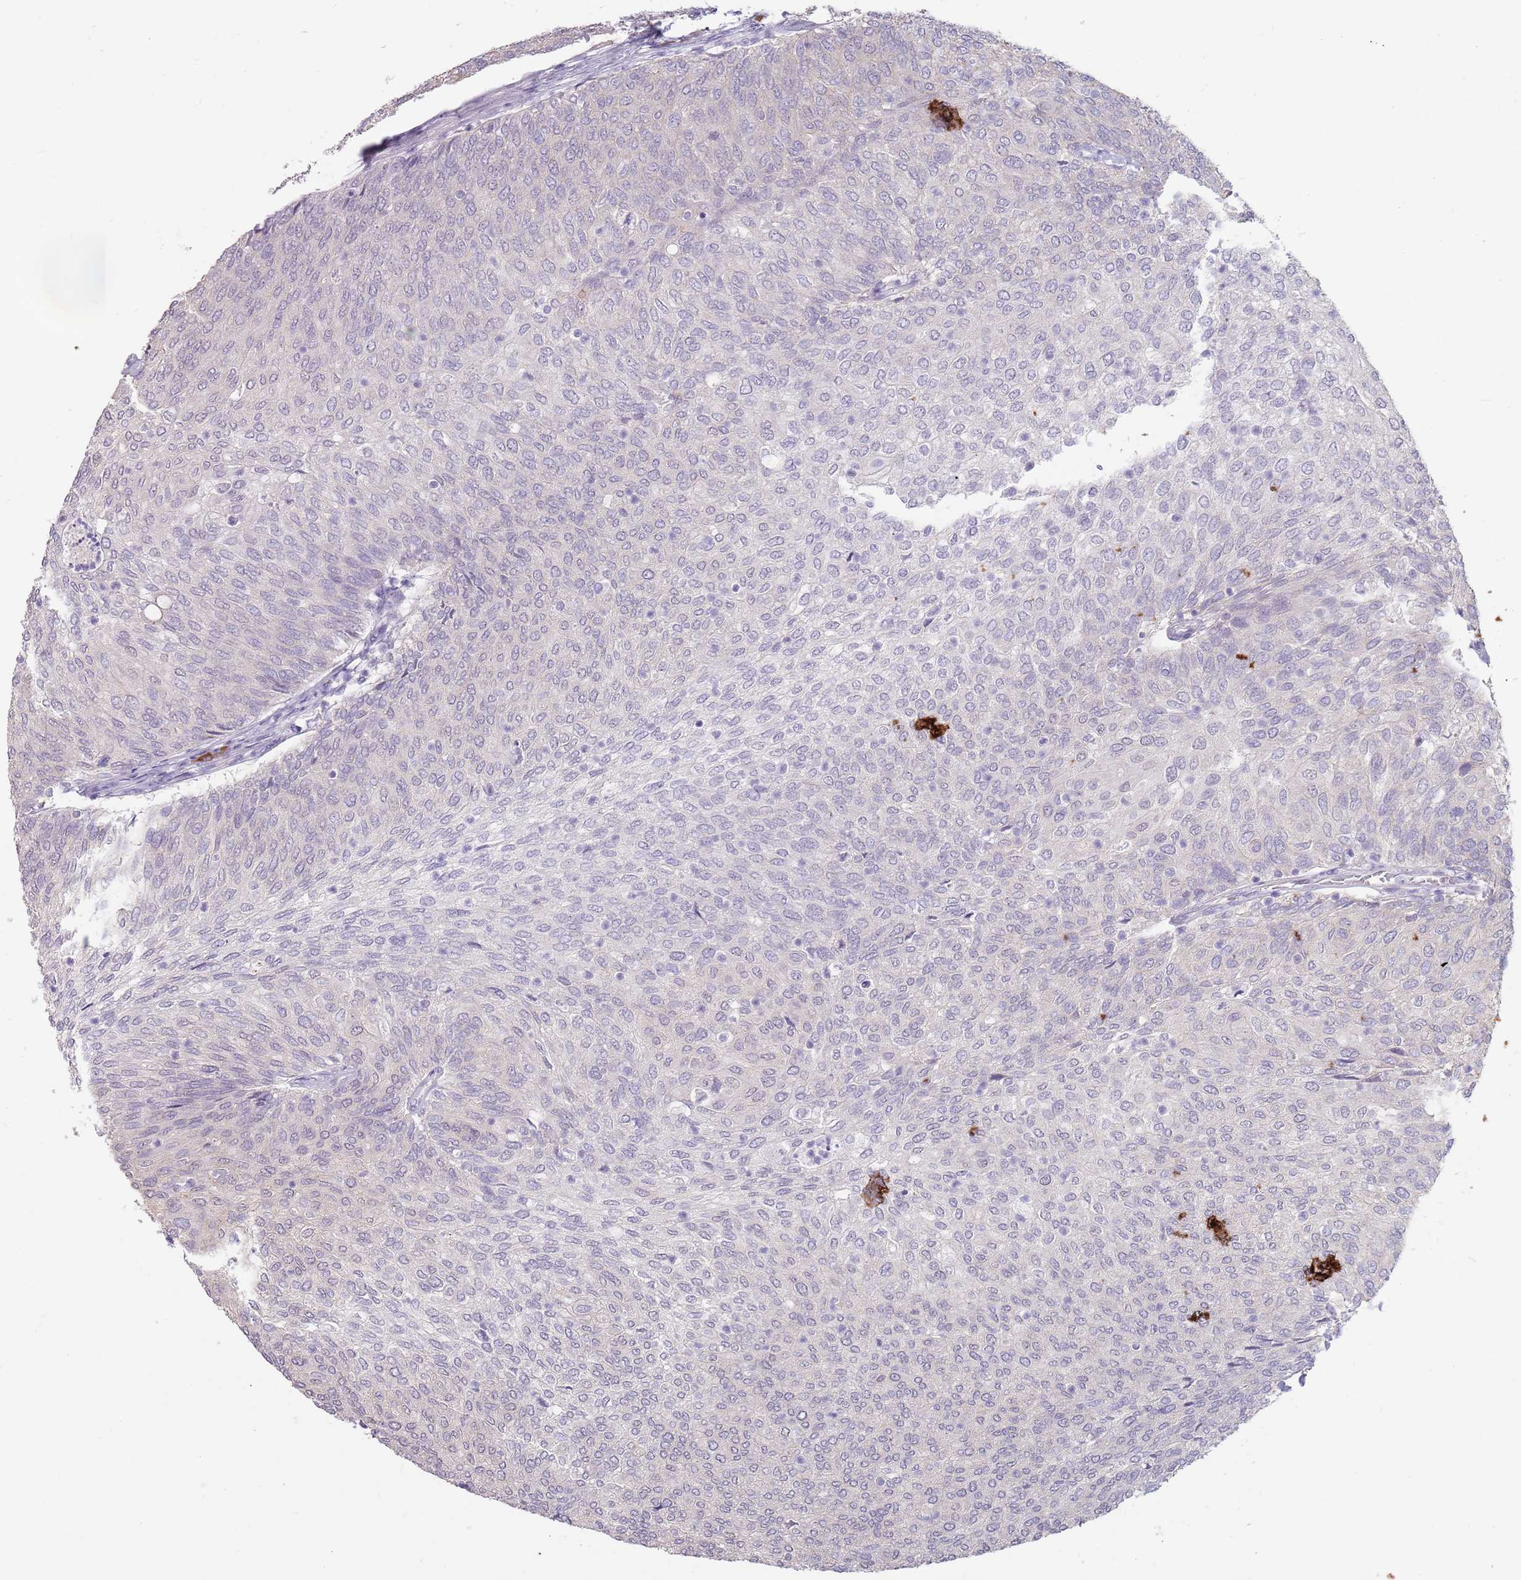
{"staining": {"intensity": "negative", "quantity": "none", "location": "none"}, "tissue": "urothelial cancer", "cell_type": "Tumor cells", "image_type": "cancer", "snomed": [{"axis": "morphology", "description": "Urothelial carcinoma, Low grade"}, {"axis": "topography", "description": "Urinary bladder"}], "caption": "Urothelial cancer was stained to show a protein in brown. There is no significant staining in tumor cells. Nuclei are stained in blue.", "gene": "STYK1", "patient": {"sex": "female", "age": 79}}